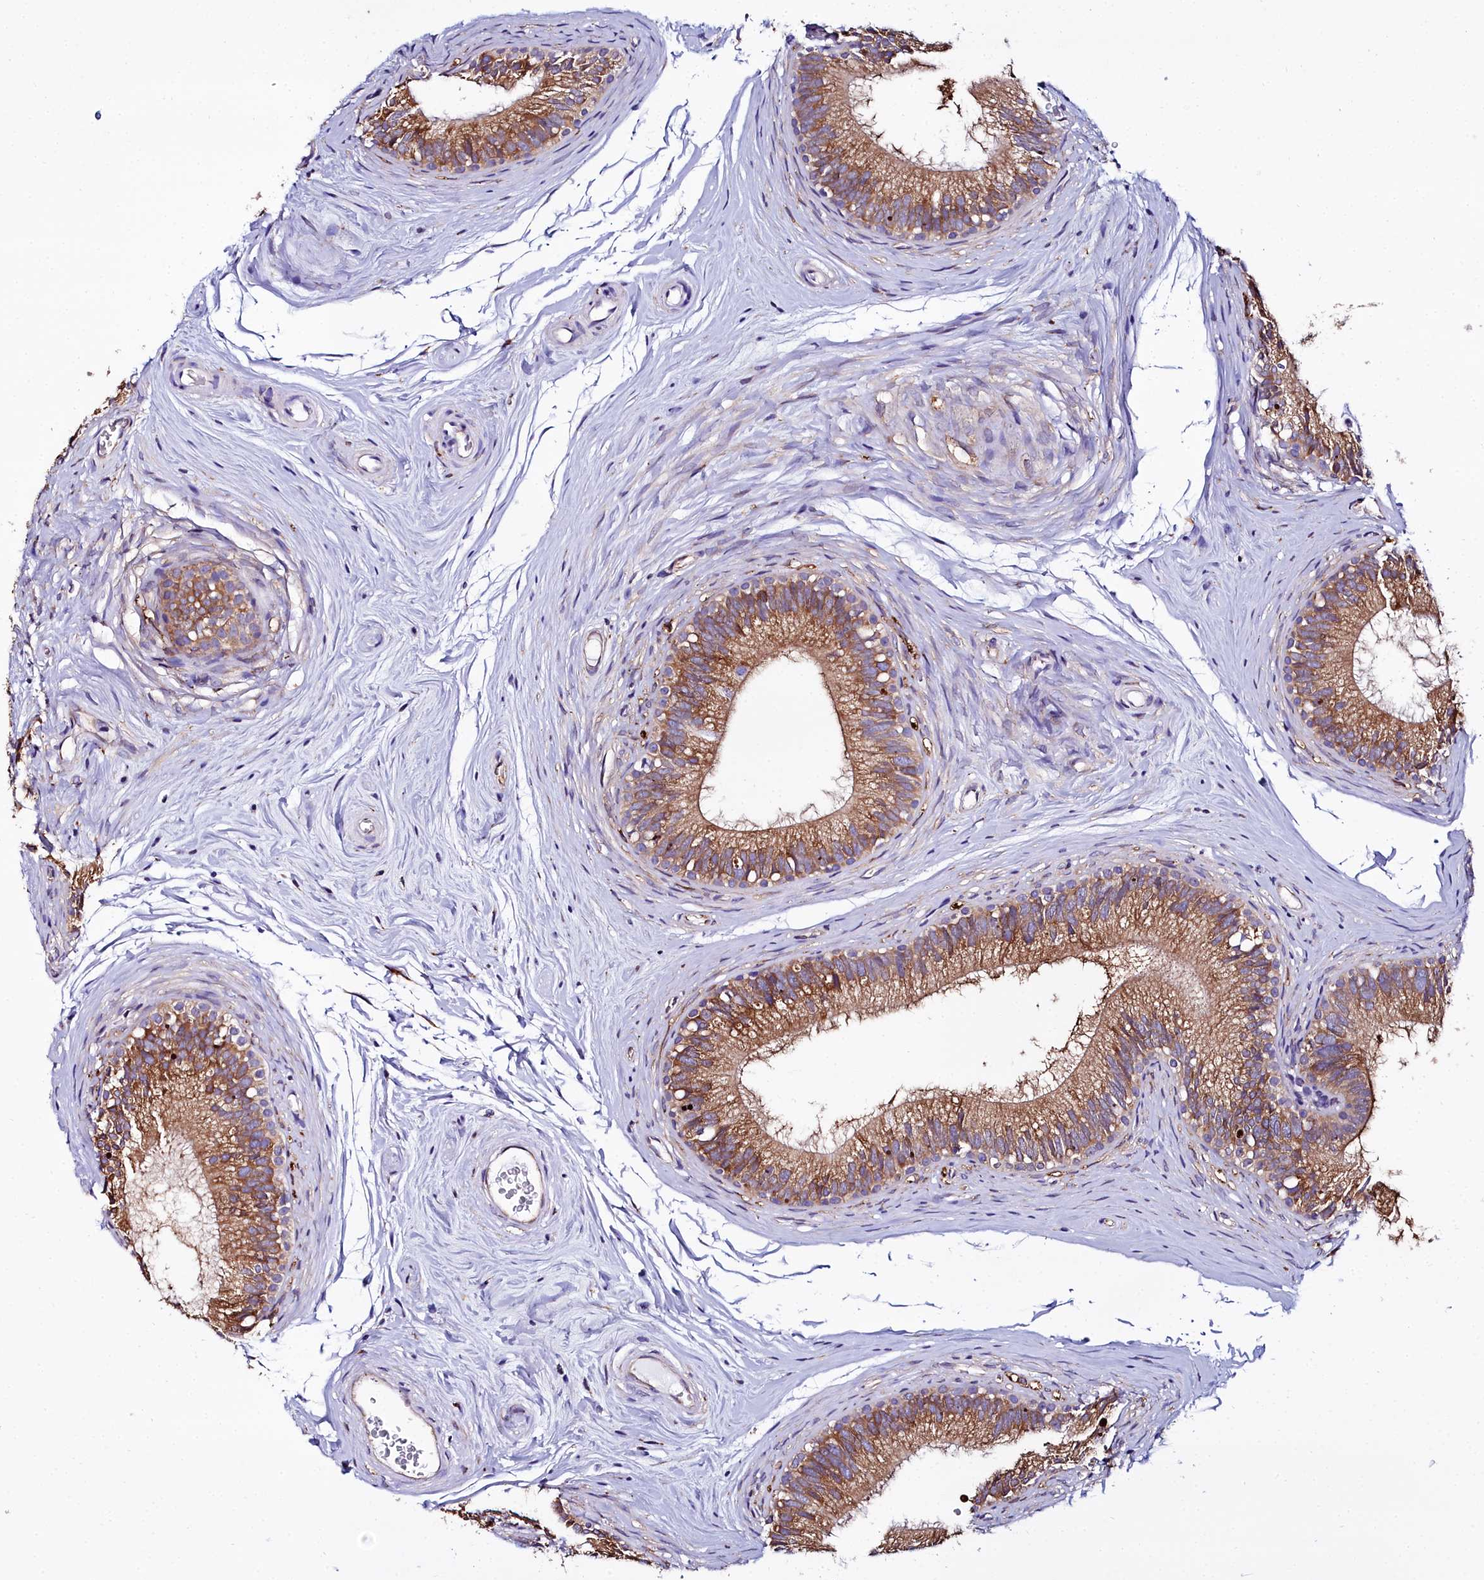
{"staining": {"intensity": "moderate", "quantity": ">75%", "location": "cytoplasmic/membranous"}, "tissue": "epididymis", "cell_type": "Glandular cells", "image_type": "normal", "snomed": [{"axis": "morphology", "description": "Normal tissue, NOS"}, {"axis": "topography", "description": "Epididymis"}], "caption": "A brown stain labels moderate cytoplasmic/membranous positivity of a protein in glandular cells of unremarkable human epididymis. (brown staining indicates protein expression, while blue staining denotes nuclei).", "gene": "TXNDC5", "patient": {"sex": "male", "age": 33}}